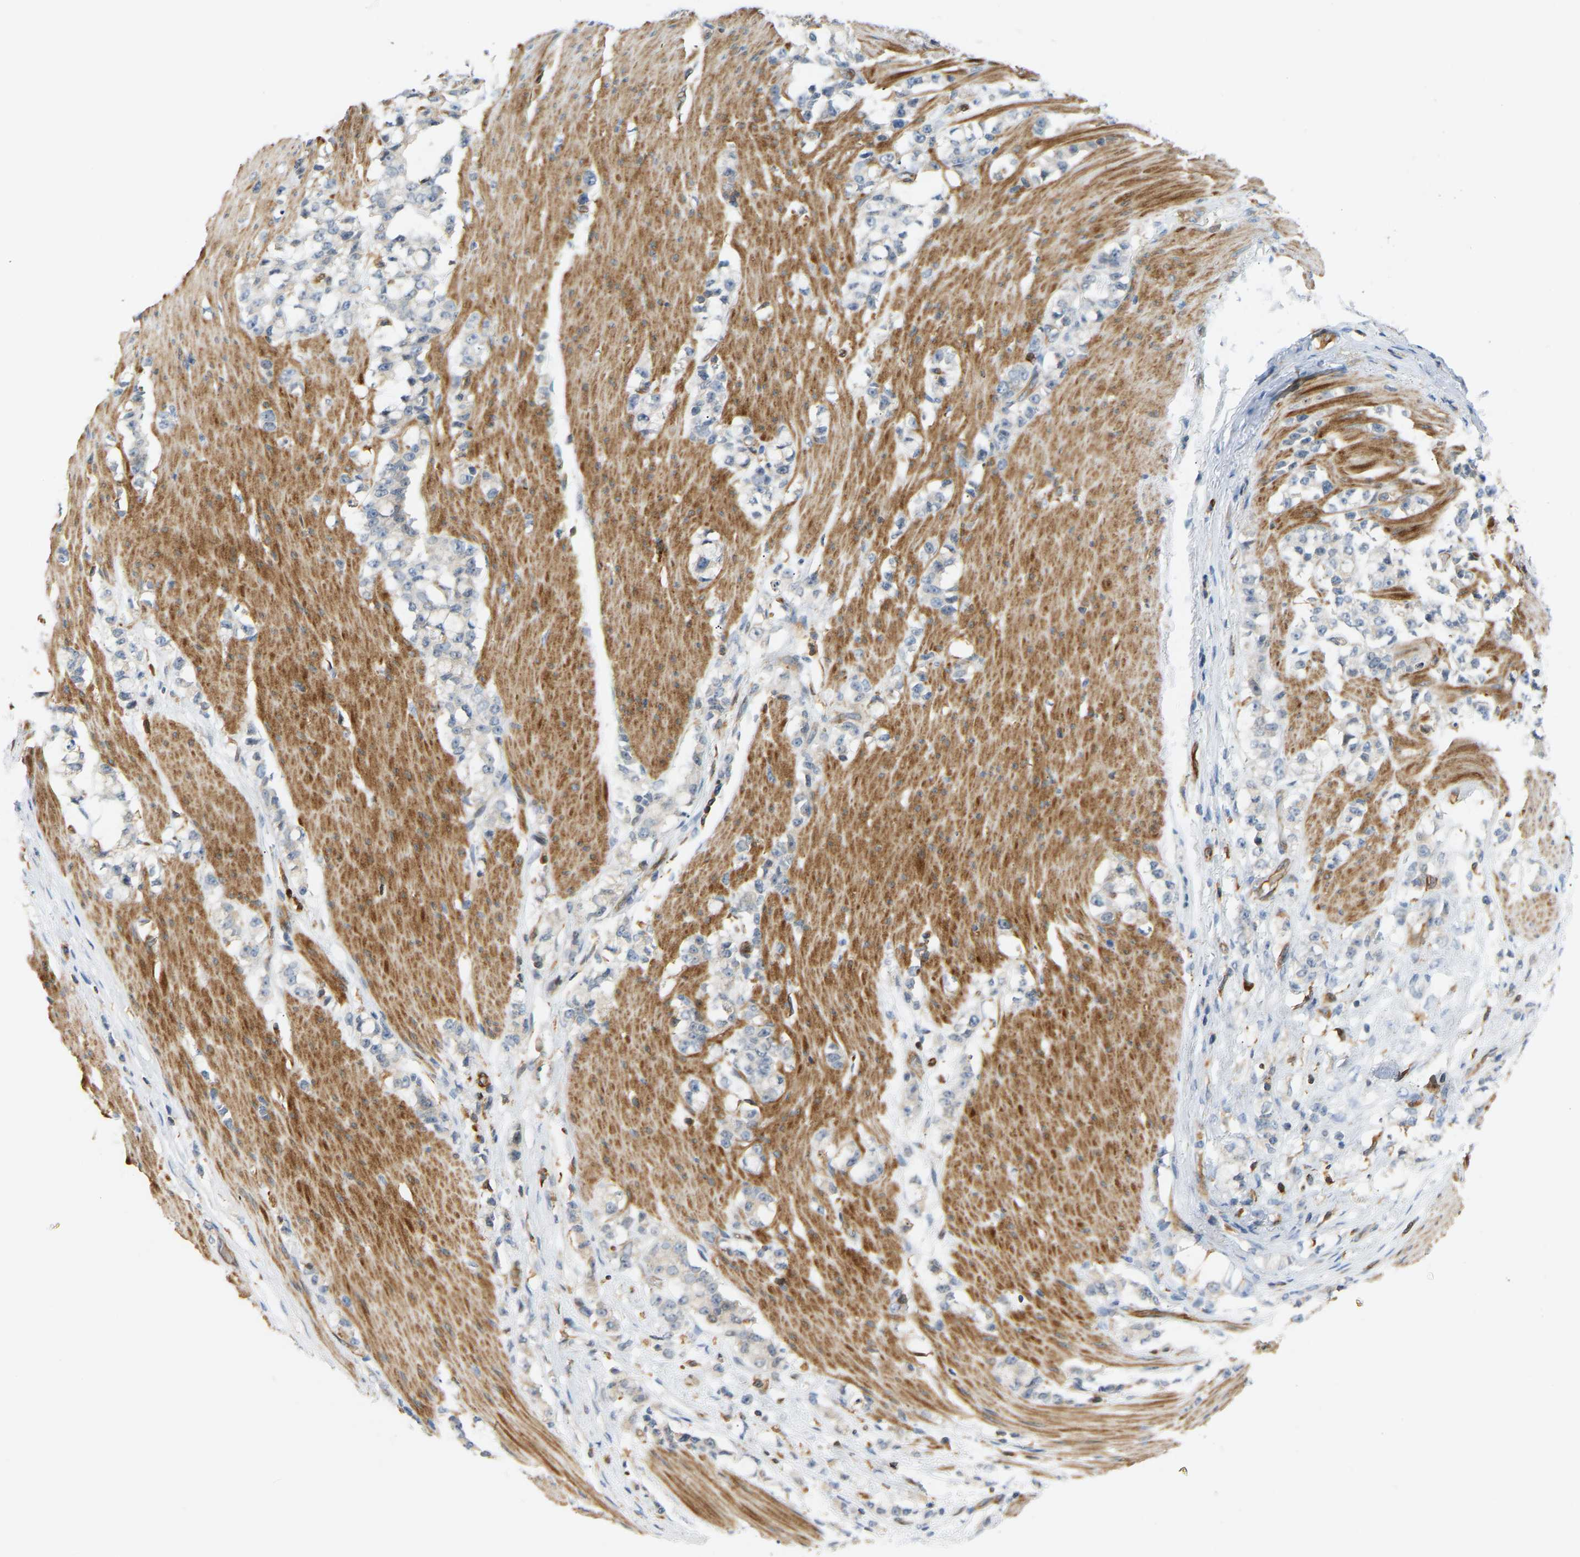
{"staining": {"intensity": "weak", "quantity": "<25%", "location": "cytoplasmic/membranous"}, "tissue": "stomach cancer", "cell_type": "Tumor cells", "image_type": "cancer", "snomed": [{"axis": "morphology", "description": "Adenocarcinoma, NOS"}, {"axis": "topography", "description": "Stomach, lower"}], "caption": "IHC micrograph of neoplastic tissue: human stomach adenocarcinoma stained with DAB demonstrates no significant protein staining in tumor cells. Nuclei are stained in blue.", "gene": "PLCG2", "patient": {"sex": "male", "age": 88}}